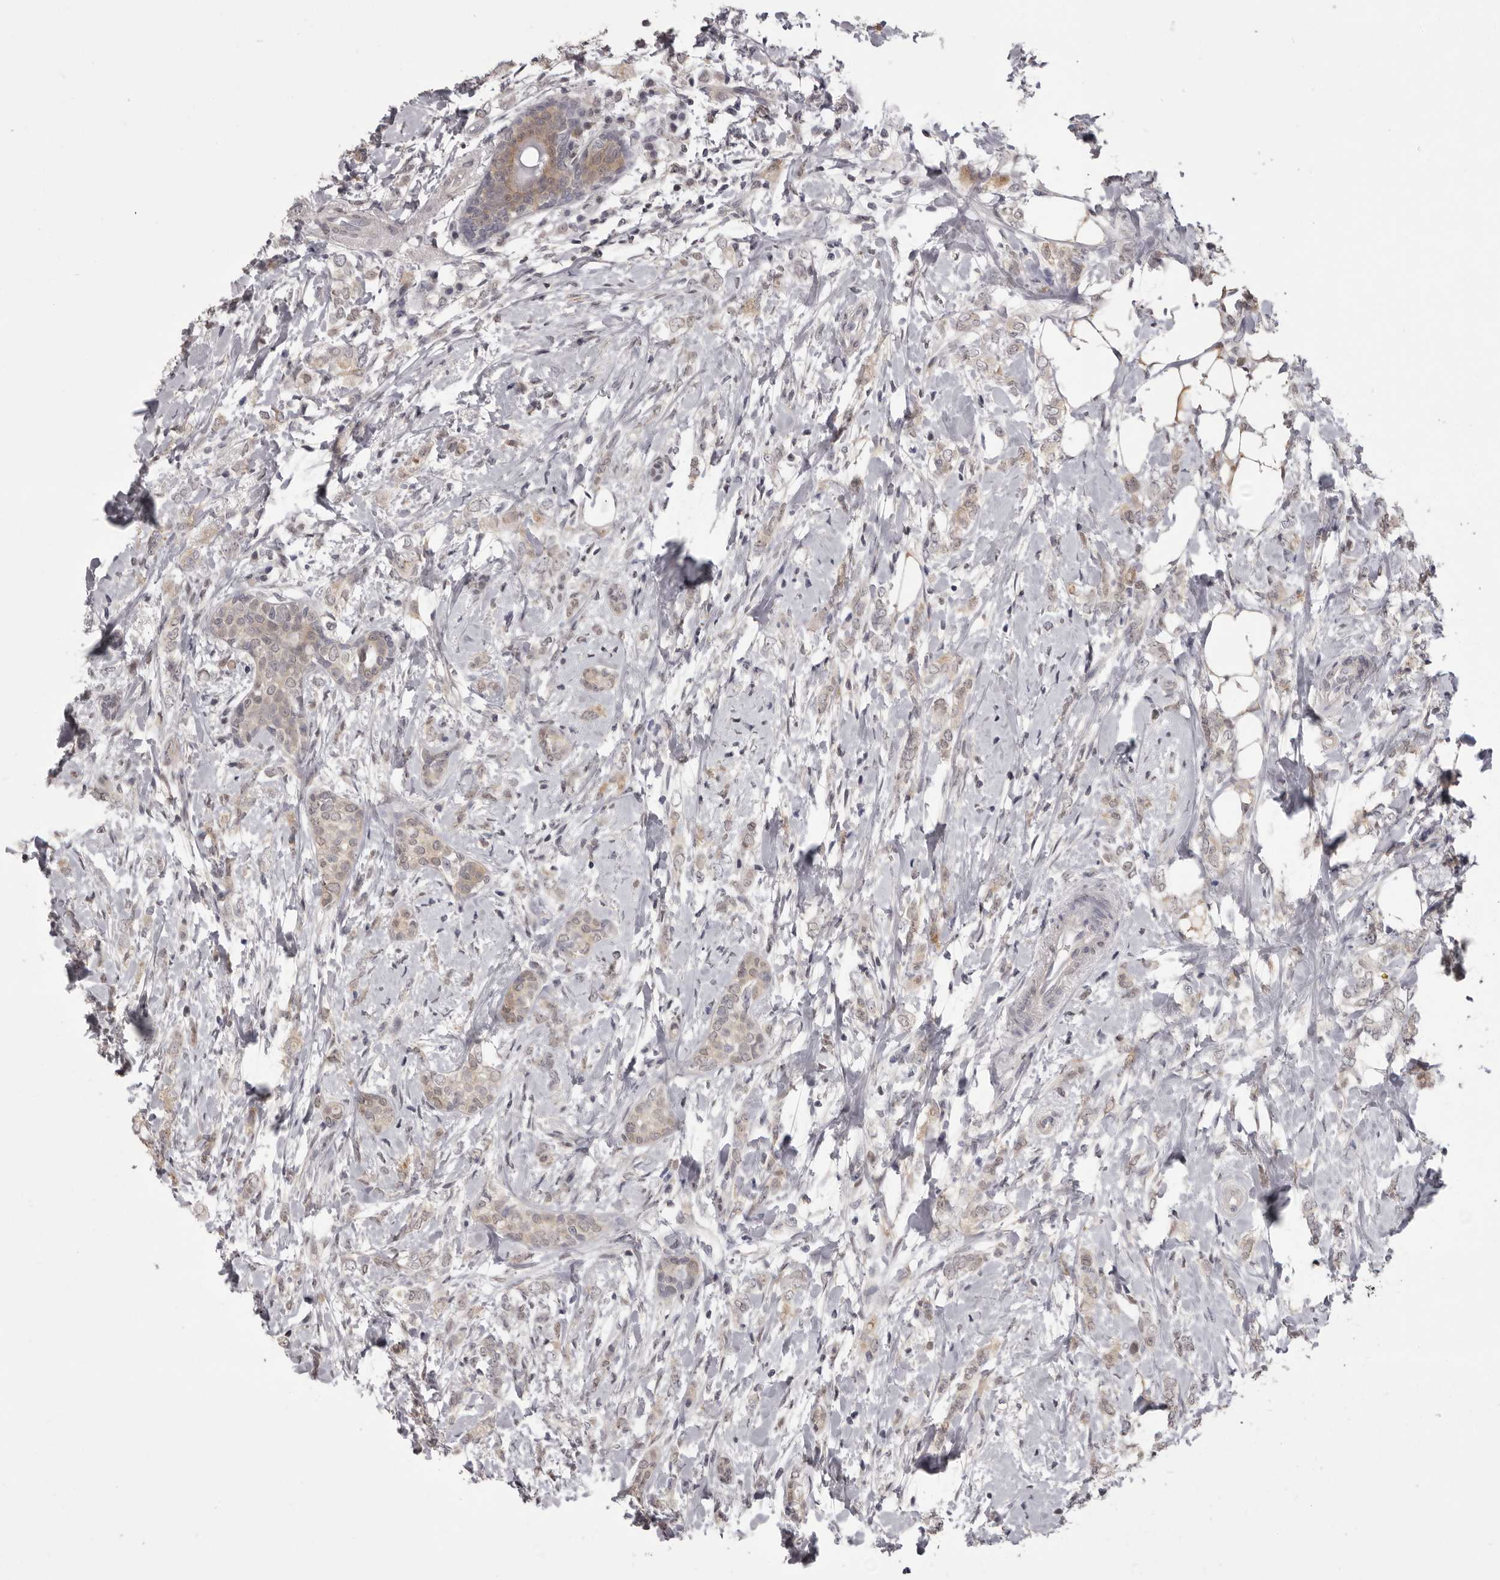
{"staining": {"intensity": "weak", "quantity": ">75%", "location": "cytoplasmic/membranous"}, "tissue": "breast cancer", "cell_type": "Tumor cells", "image_type": "cancer", "snomed": [{"axis": "morphology", "description": "Normal tissue, NOS"}, {"axis": "morphology", "description": "Lobular carcinoma"}, {"axis": "topography", "description": "Breast"}], "caption": "Immunohistochemical staining of human lobular carcinoma (breast) reveals weak cytoplasmic/membranous protein positivity in approximately >75% of tumor cells.", "gene": "MDH1", "patient": {"sex": "female", "age": 47}}